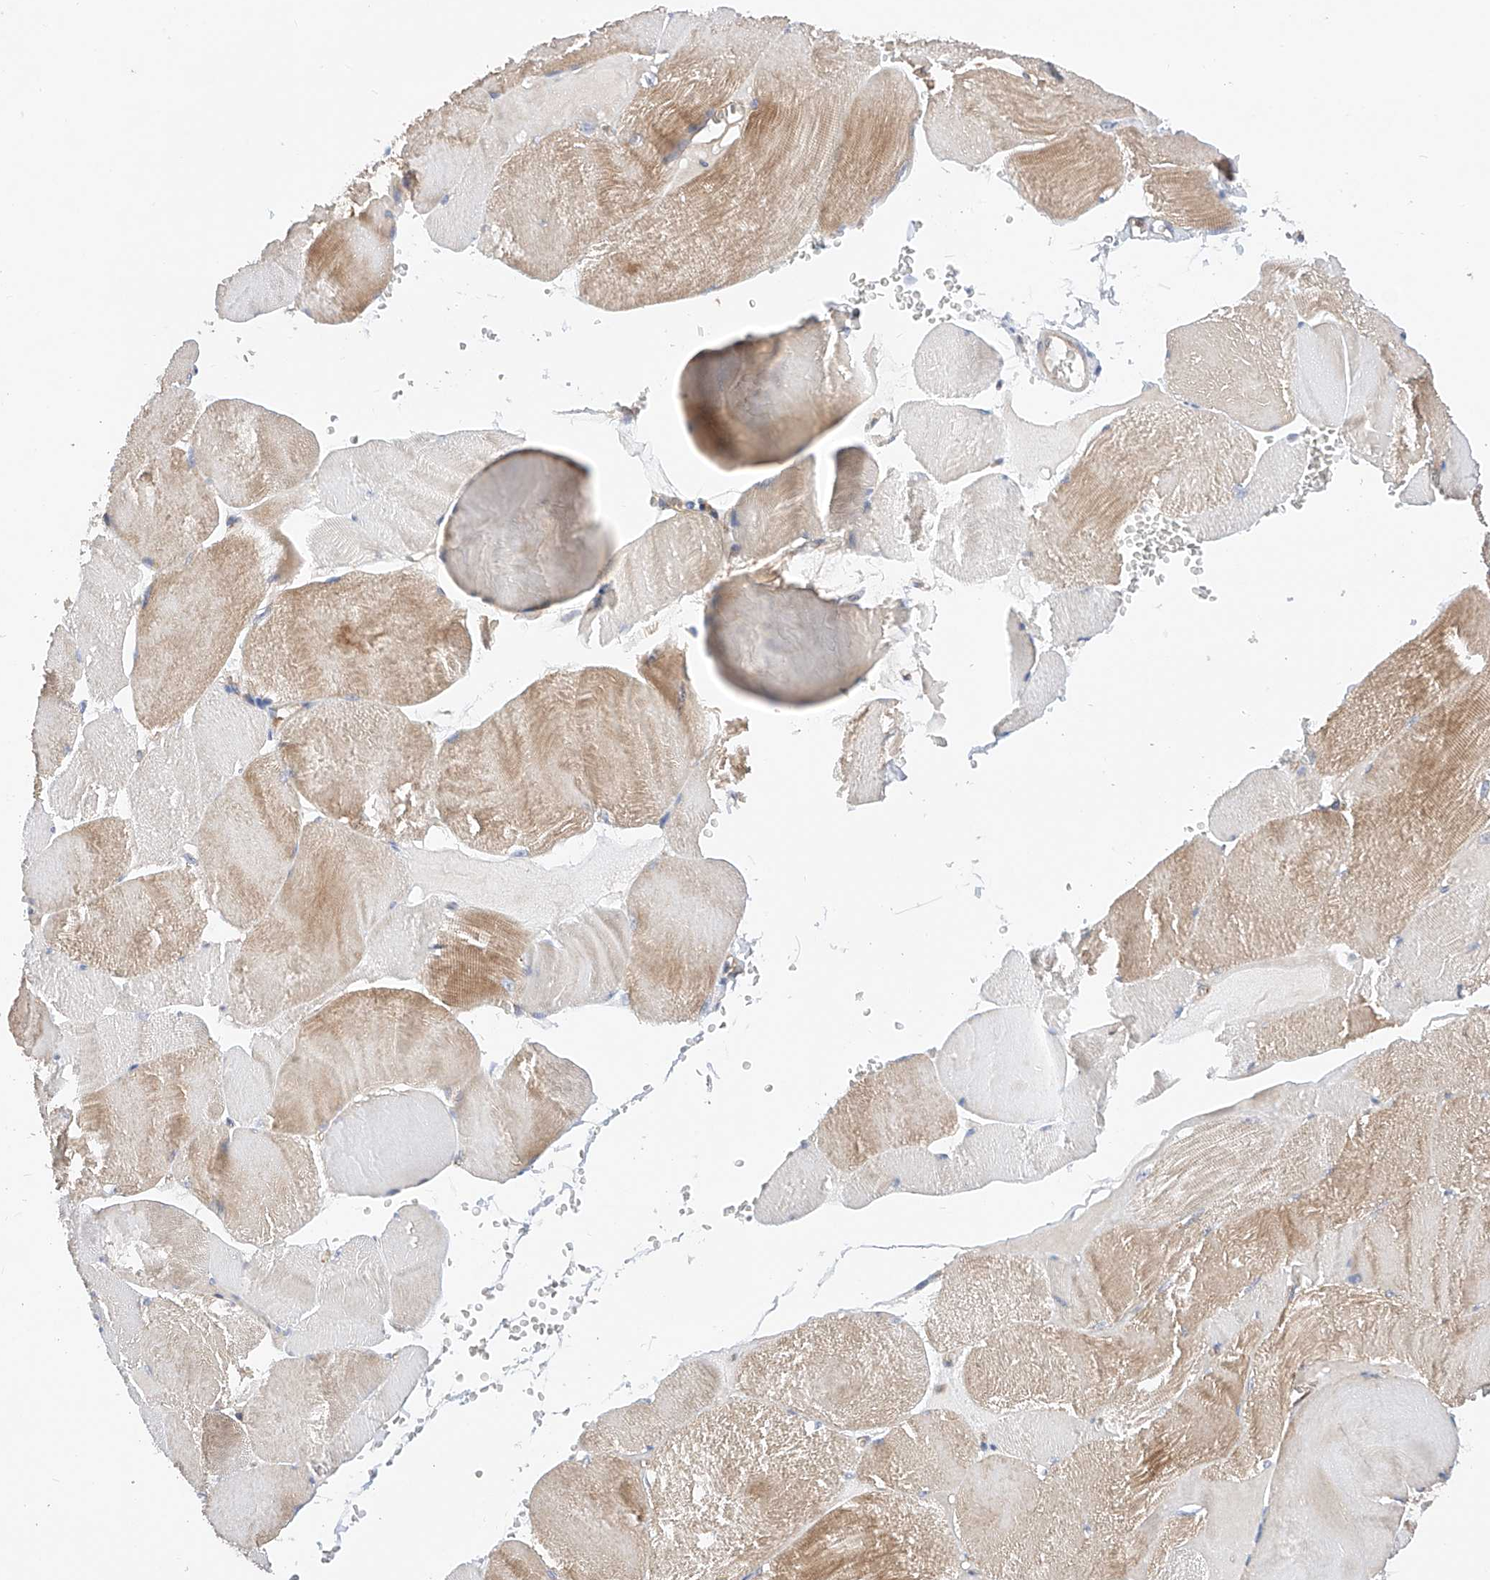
{"staining": {"intensity": "moderate", "quantity": "<25%", "location": "cytoplasmic/membranous"}, "tissue": "skeletal muscle", "cell_type": "Myocytes", "image_type": "normal", "snomed": [{"axis": "morphology", "description": "Normal tissue, NOS"}, {"axis": "morphology", "description": "Basal cell carcinoma"}, {"axis": "topography", "description": "Skeletal muscle"}], "caption": "Myocytes show low levels of moderate cytoplasmic/membranous positivity in approximately <25% of cells in normal skeletal muscle.", "gene": "NR1D1", "patient": {"sex": "female", "age": 64}}